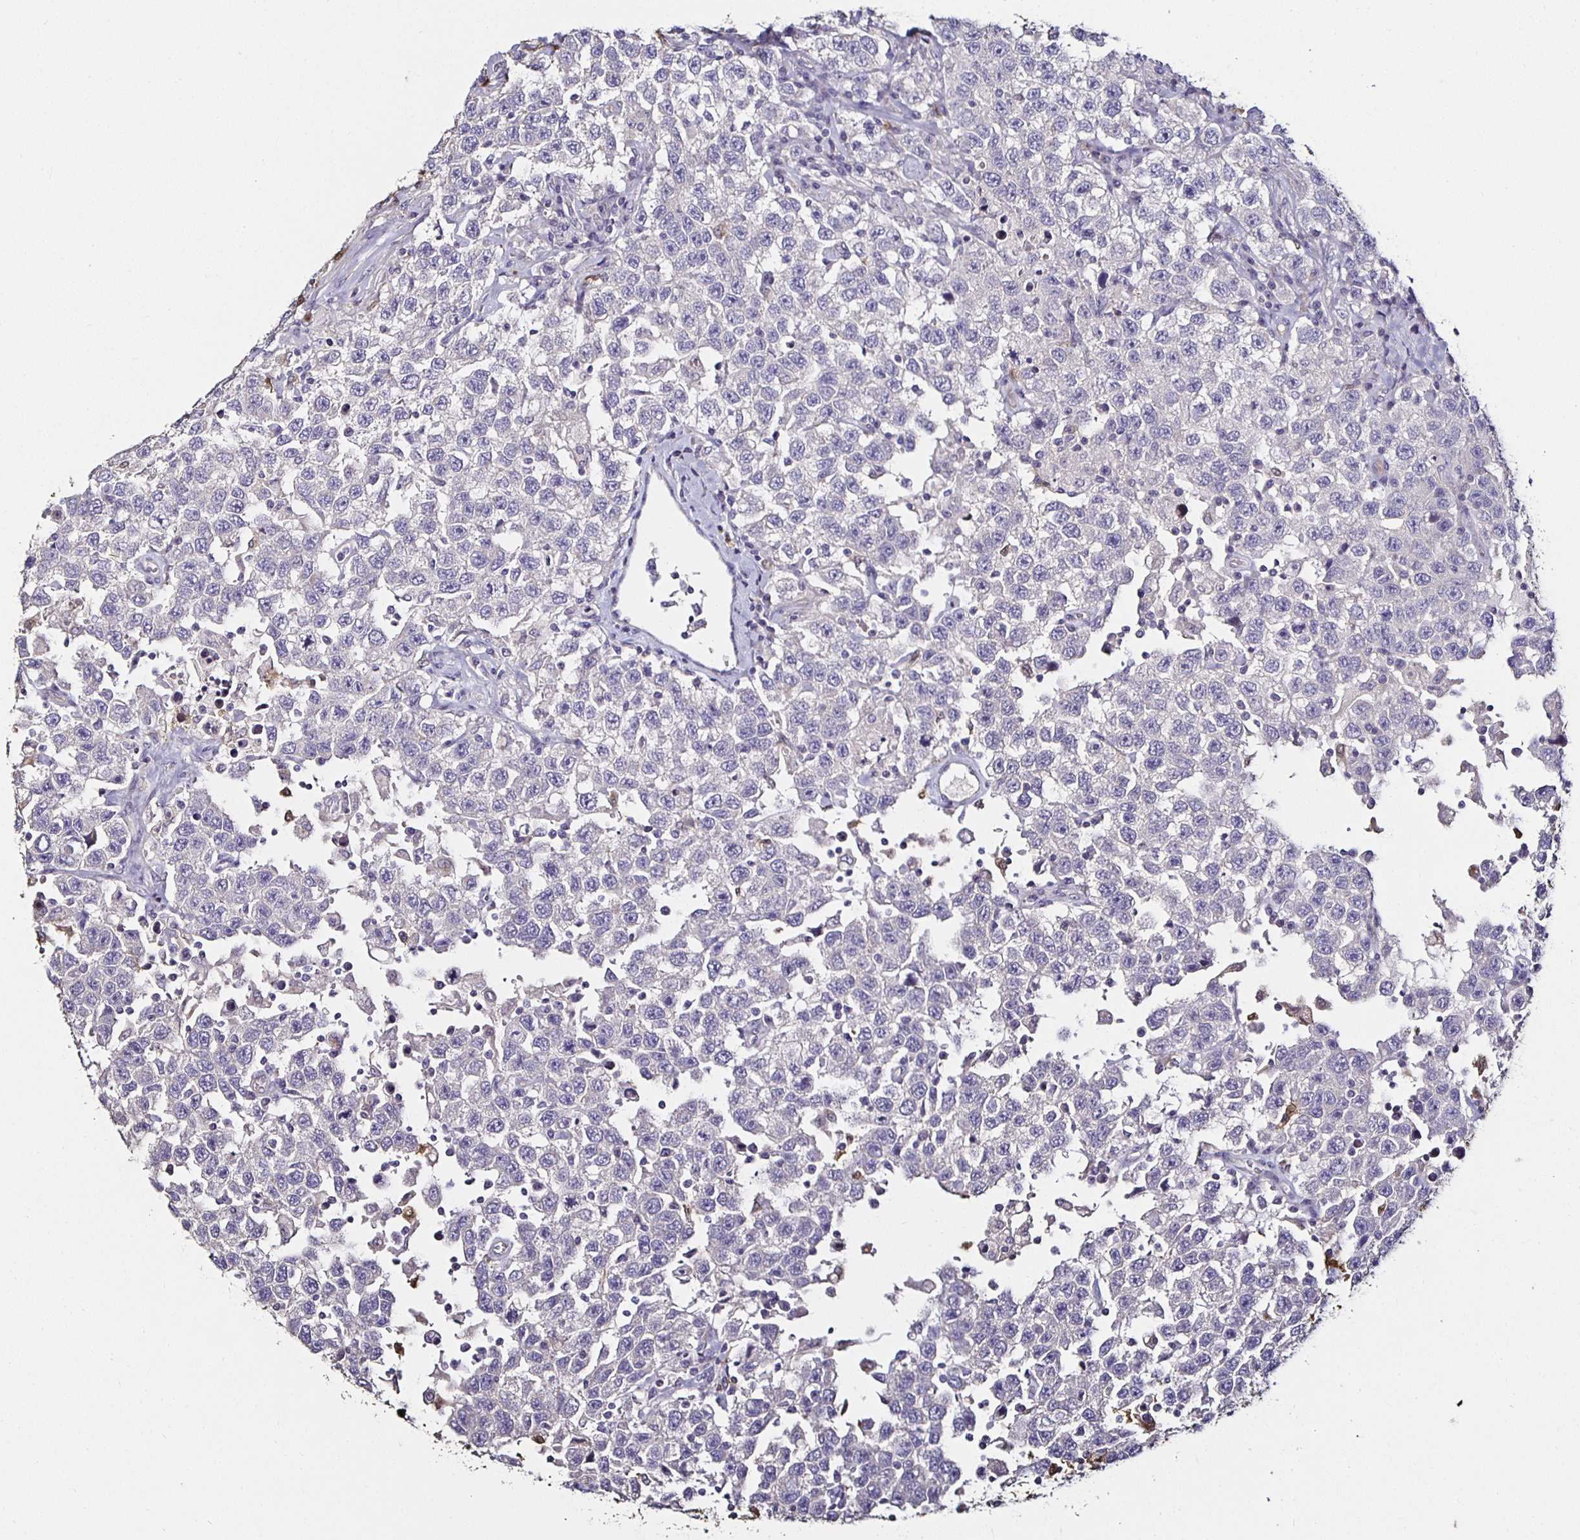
{"staining": {"intensity": "negative", "quantity": "none", "location": "none"}, "tissue": "testis cancer", "cell_type": "Tumor cells", "image_type": "cancer", "snomed": [{"axis": "morphology", "description": "Seminoma, NOS"}, {"axis": "topography", "description": "Testis"}], "caption": "Human testis seminoma stained for a protein using immunohistochemistry (IHC) displays no staining in tumor cells.", "gene": "TLR4", "patient": {"sex": "male", "age": 41}}